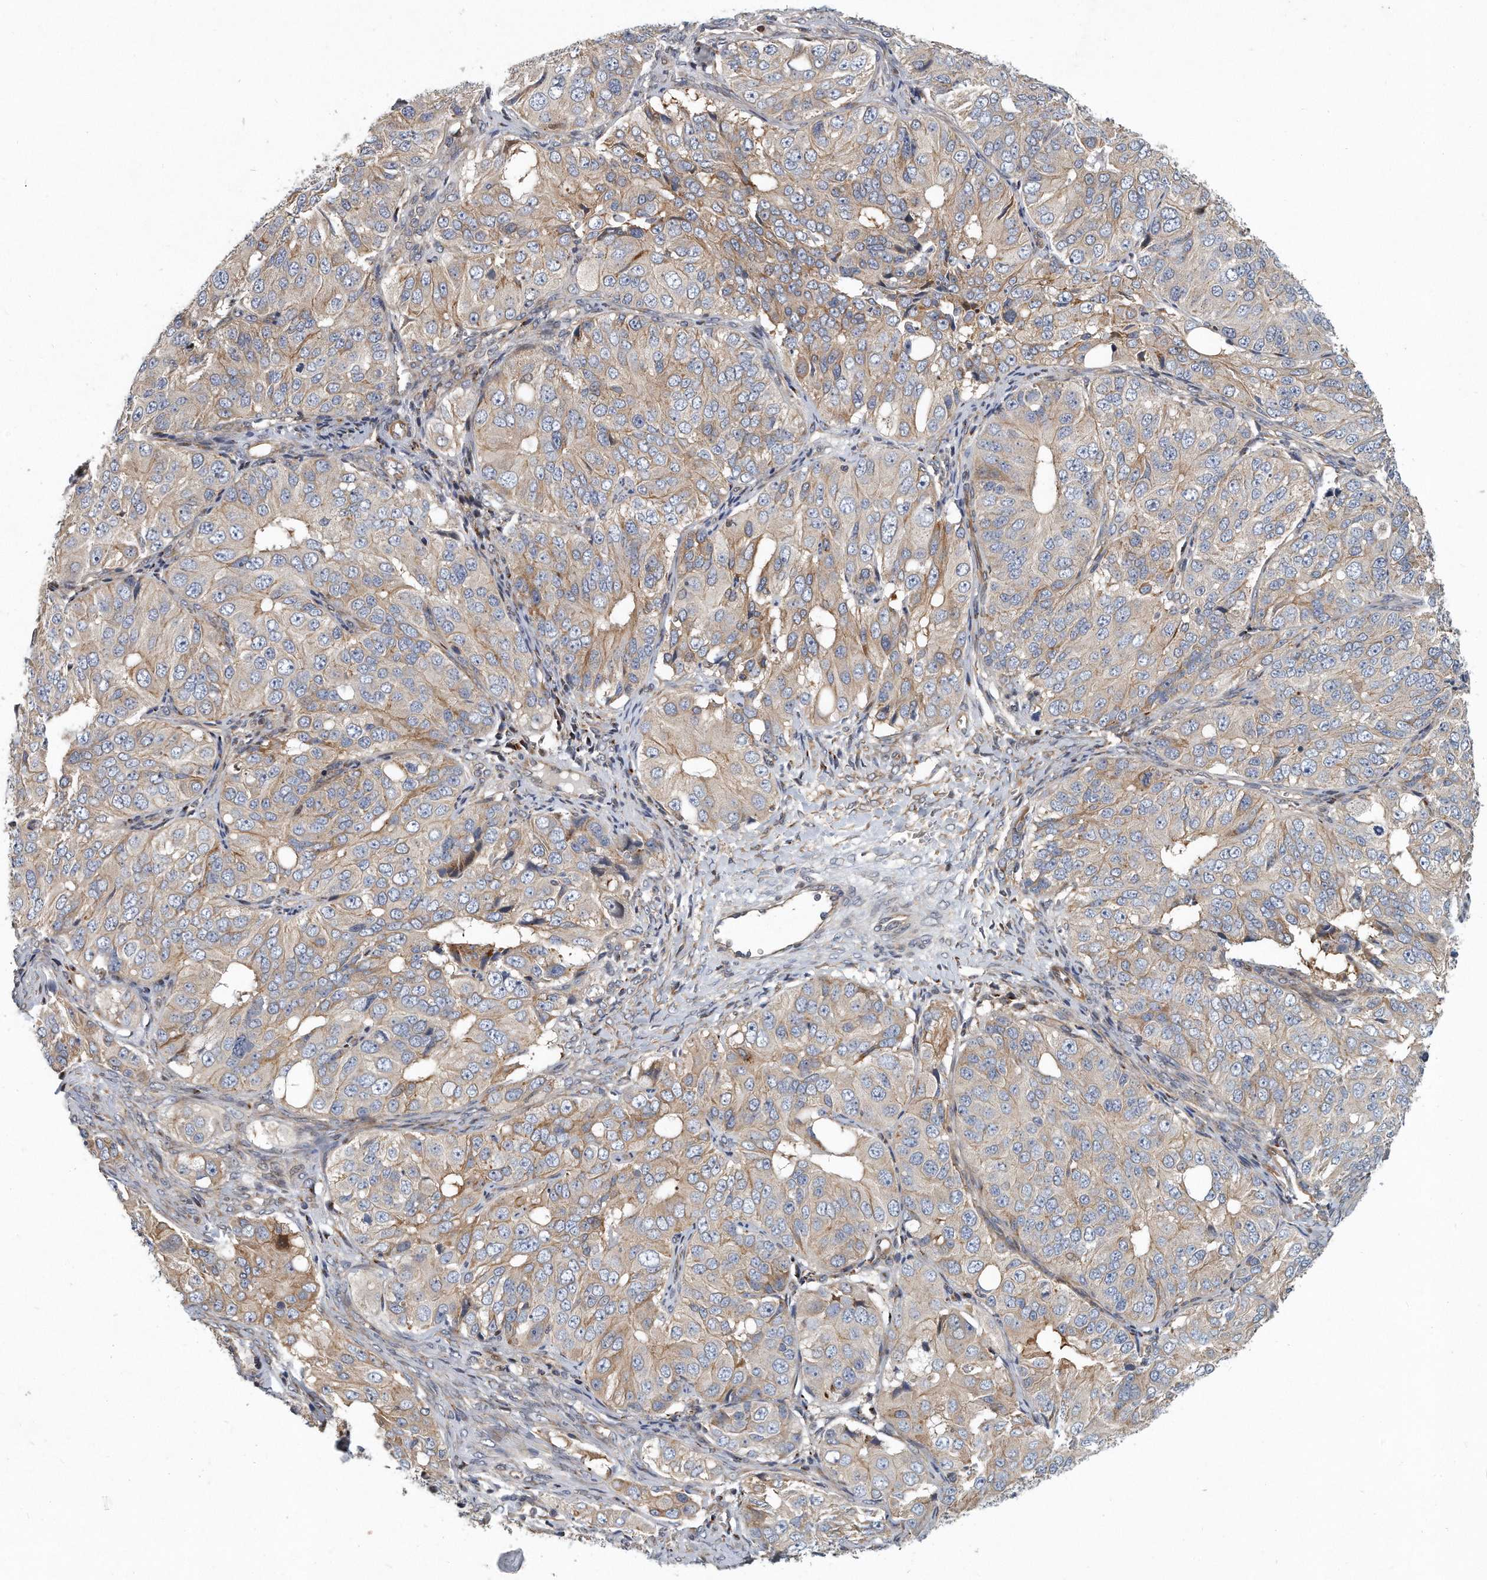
{"staining": {"intensity": "weak", "quantity": ">75%", "location": "cytoplasmic/membranous"}, "tissue": "ovarian cancer", "cell_type": "Tumor cells", "image_type": "cancer", "snomed": [{"axis": "morphology", "description": "Carcinoma, endometroid"}, {"axis": "topography", "description": "Ovary"}], "caption": "This photomicrograph shows ovarian endometroid carcinoma stained with immunohistochemistry (IHC) to label a protein in brown. The cytoplasmic/membranous of tumor cells show weak positivity for the protein. Nuclei are counter-stained blue.", "gene": "PCDH8", "patient": {"sex": "female", "age": 51}}